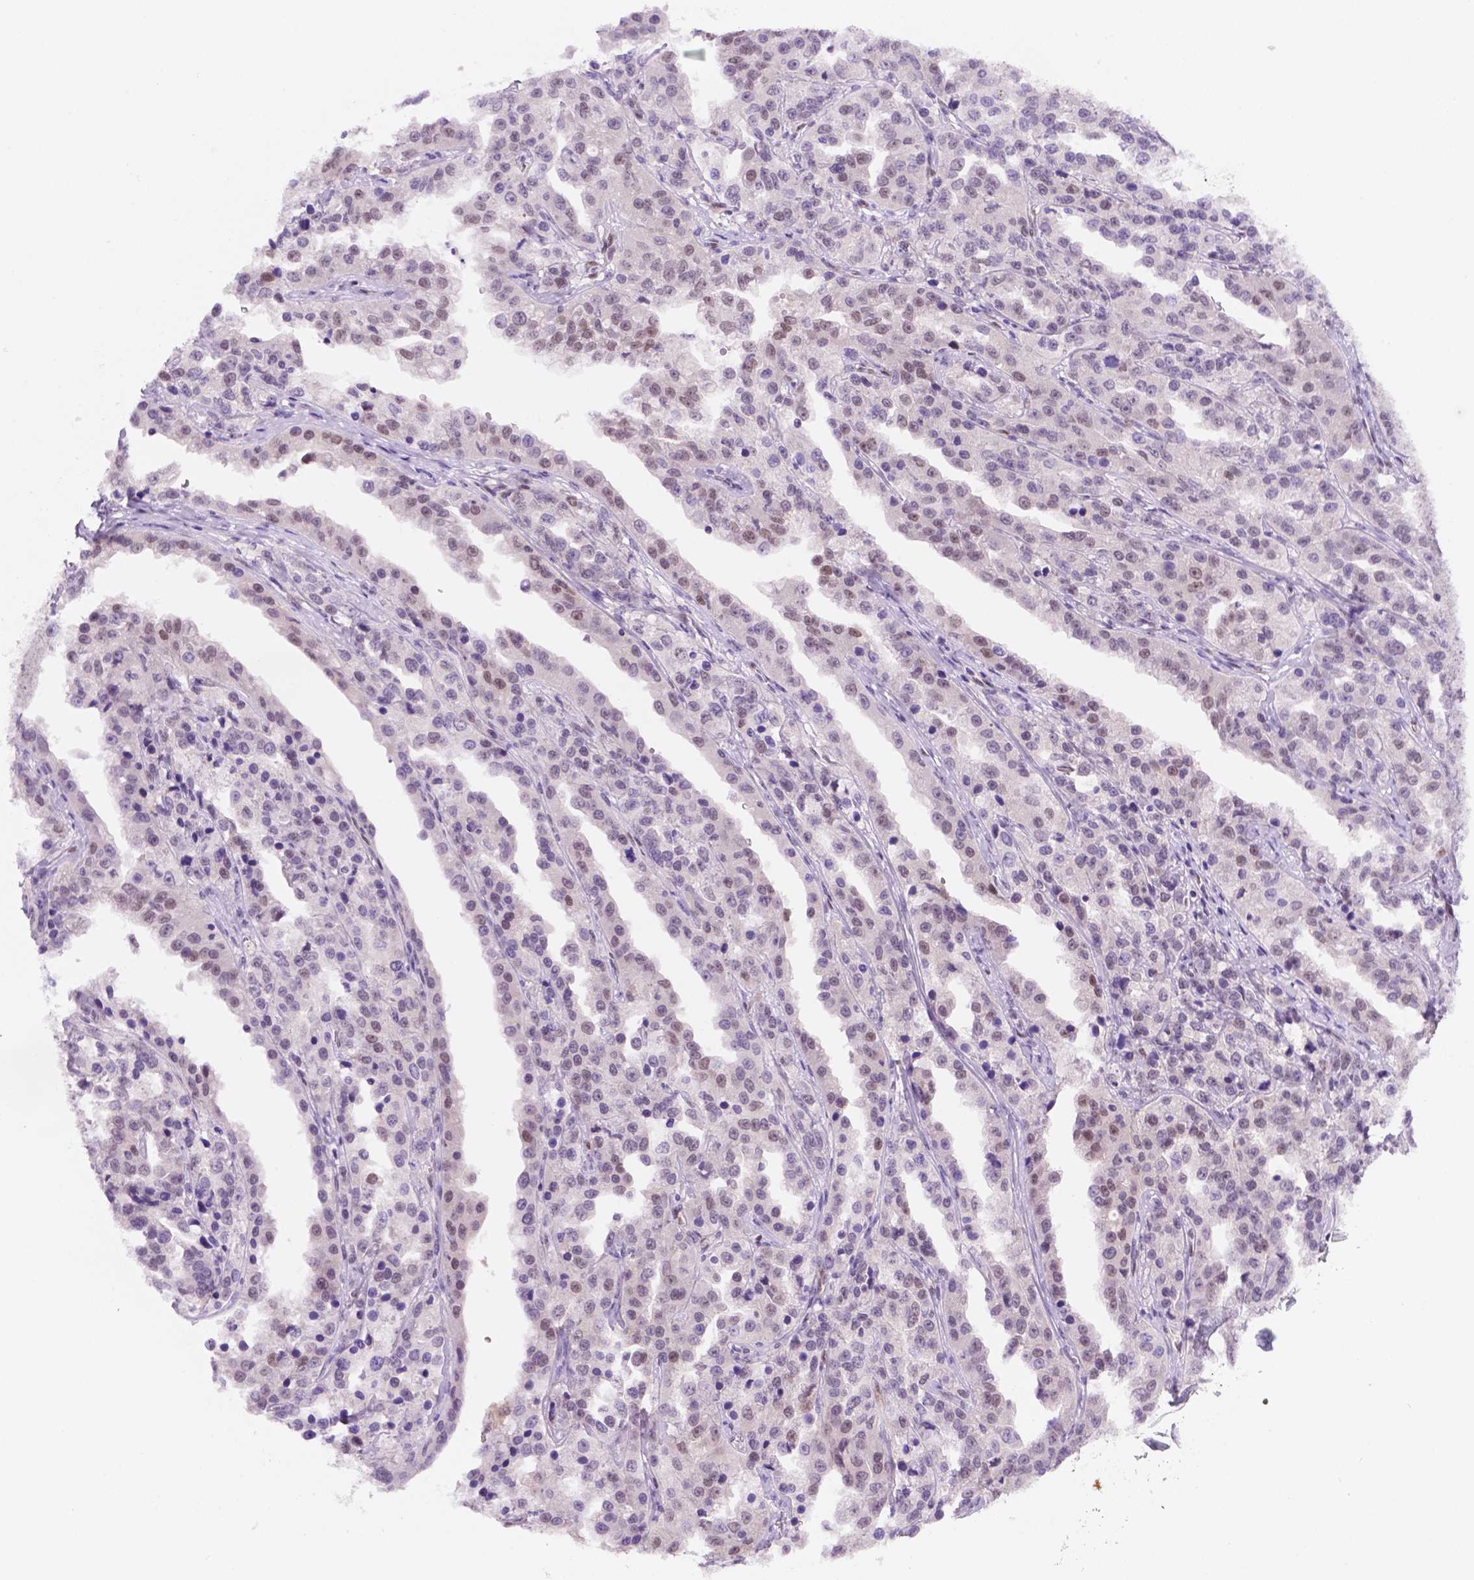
{"staining": {"intensity": "moderate", "quantity": "25%-75%", "location": "nuclear"}, "tissue": "ovarian cancer", "cell_type": "Tumor cells", "image_type": "cancer", "snomed": [{"axis": "morphology", "description": "Cystadenocarcinoma, serous, NOS"}, {"axis": "topography", "description": "Ovary"}], "caption": "Immunohistochemistry (IHC) of ovarian cancer (serous cystadenocarcinoma) reveals medium levels of moderate nuclear expression in about 25%-75% of tumor cells.", "gene": "ERF", "patient": {"sex": "female", "age": 75}}